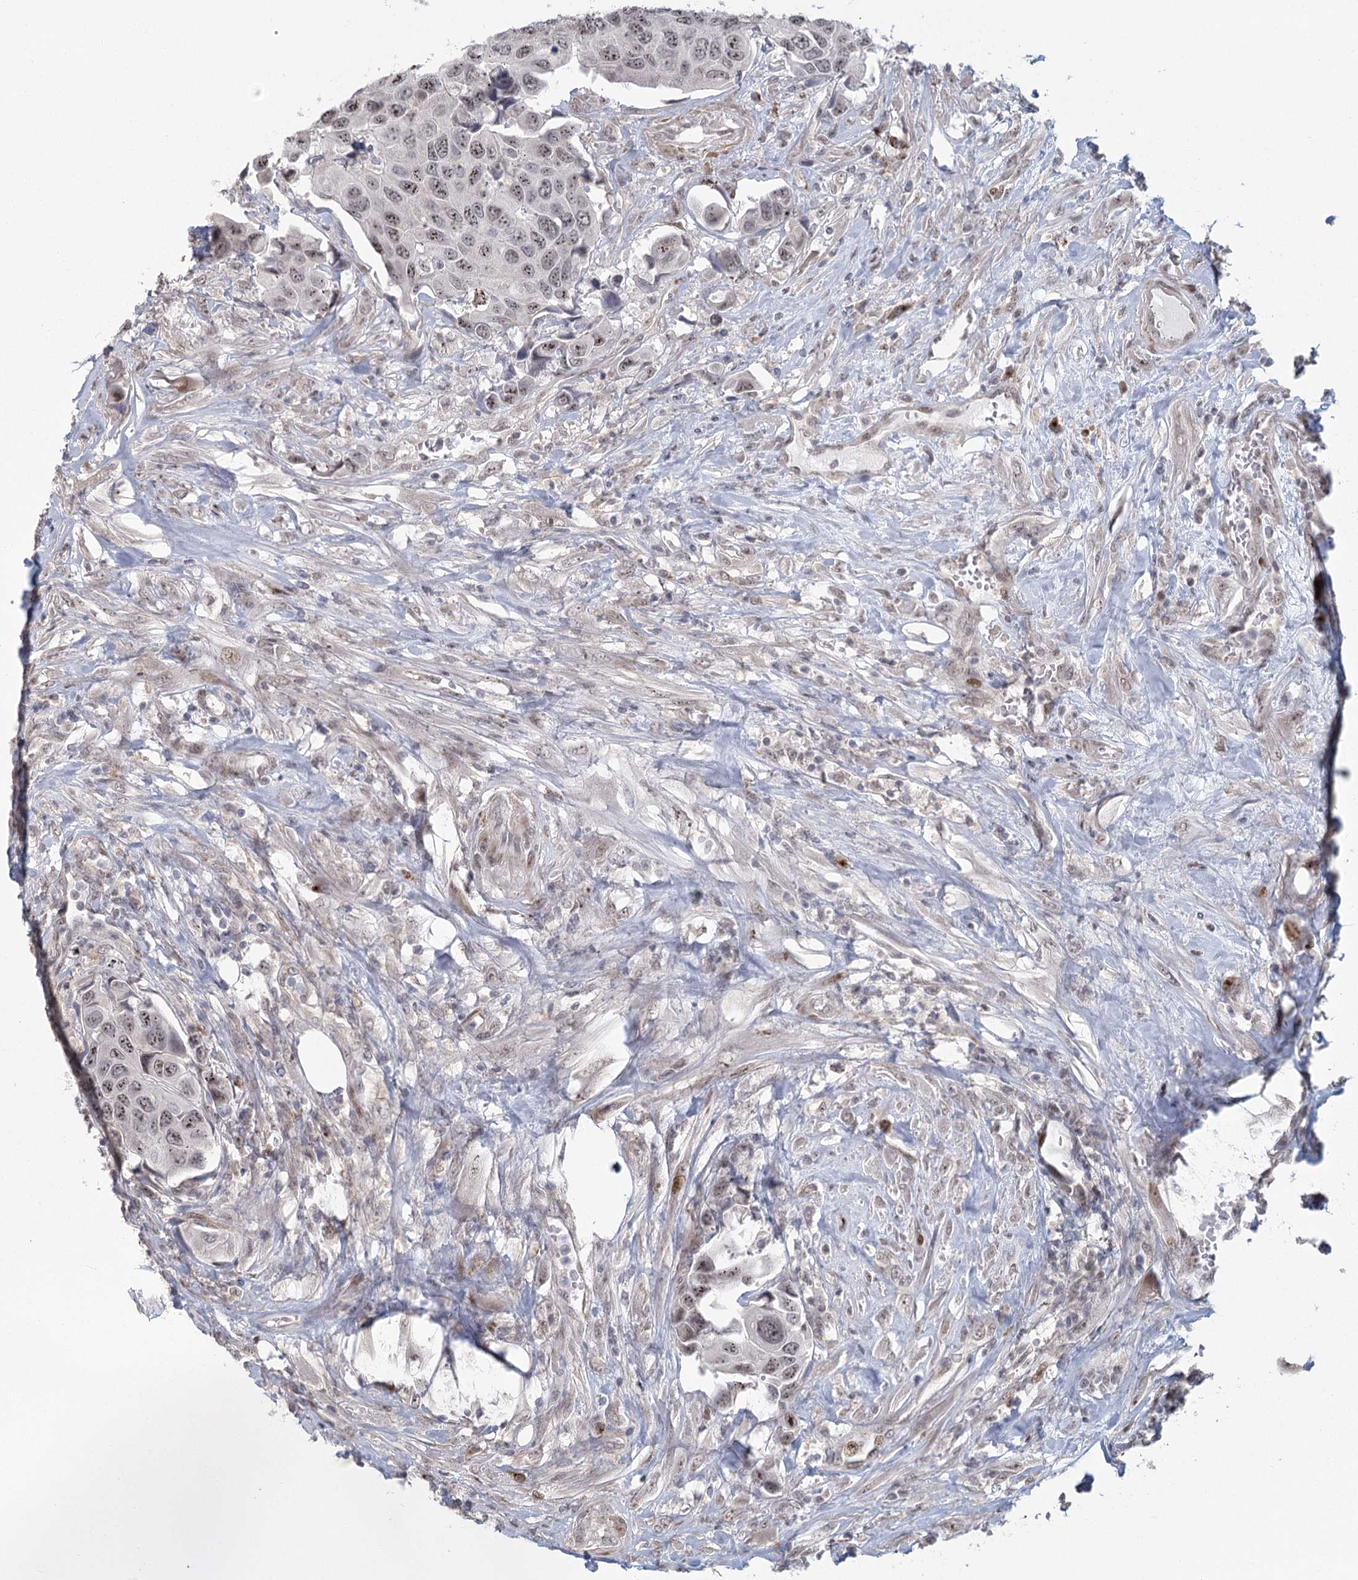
{"staining": {"intensity": "weak", "quantity": ">75%", "location": "nuclear"}, "tissue": "urothelial cancer", "cell_type": "Tumor cells", "image_type": "cancer", "snomed": [{"axis": "morphology", "description": "Urothelial carcinoma, High grade"}, {"axis": "topography", "description": "Urinary bladder"}], "caption": "The photomicrograph reveals a brown stain indicating the presence of a protein in the nuclear of tumor cells in urothelial carcinoma (high-grade). (DAB (3,3'-diaminobenzidine) IHC with brightfield microscopy, high magnification).", "gene": "PARM1", "patient": {"sex": "male", "age": 74}}